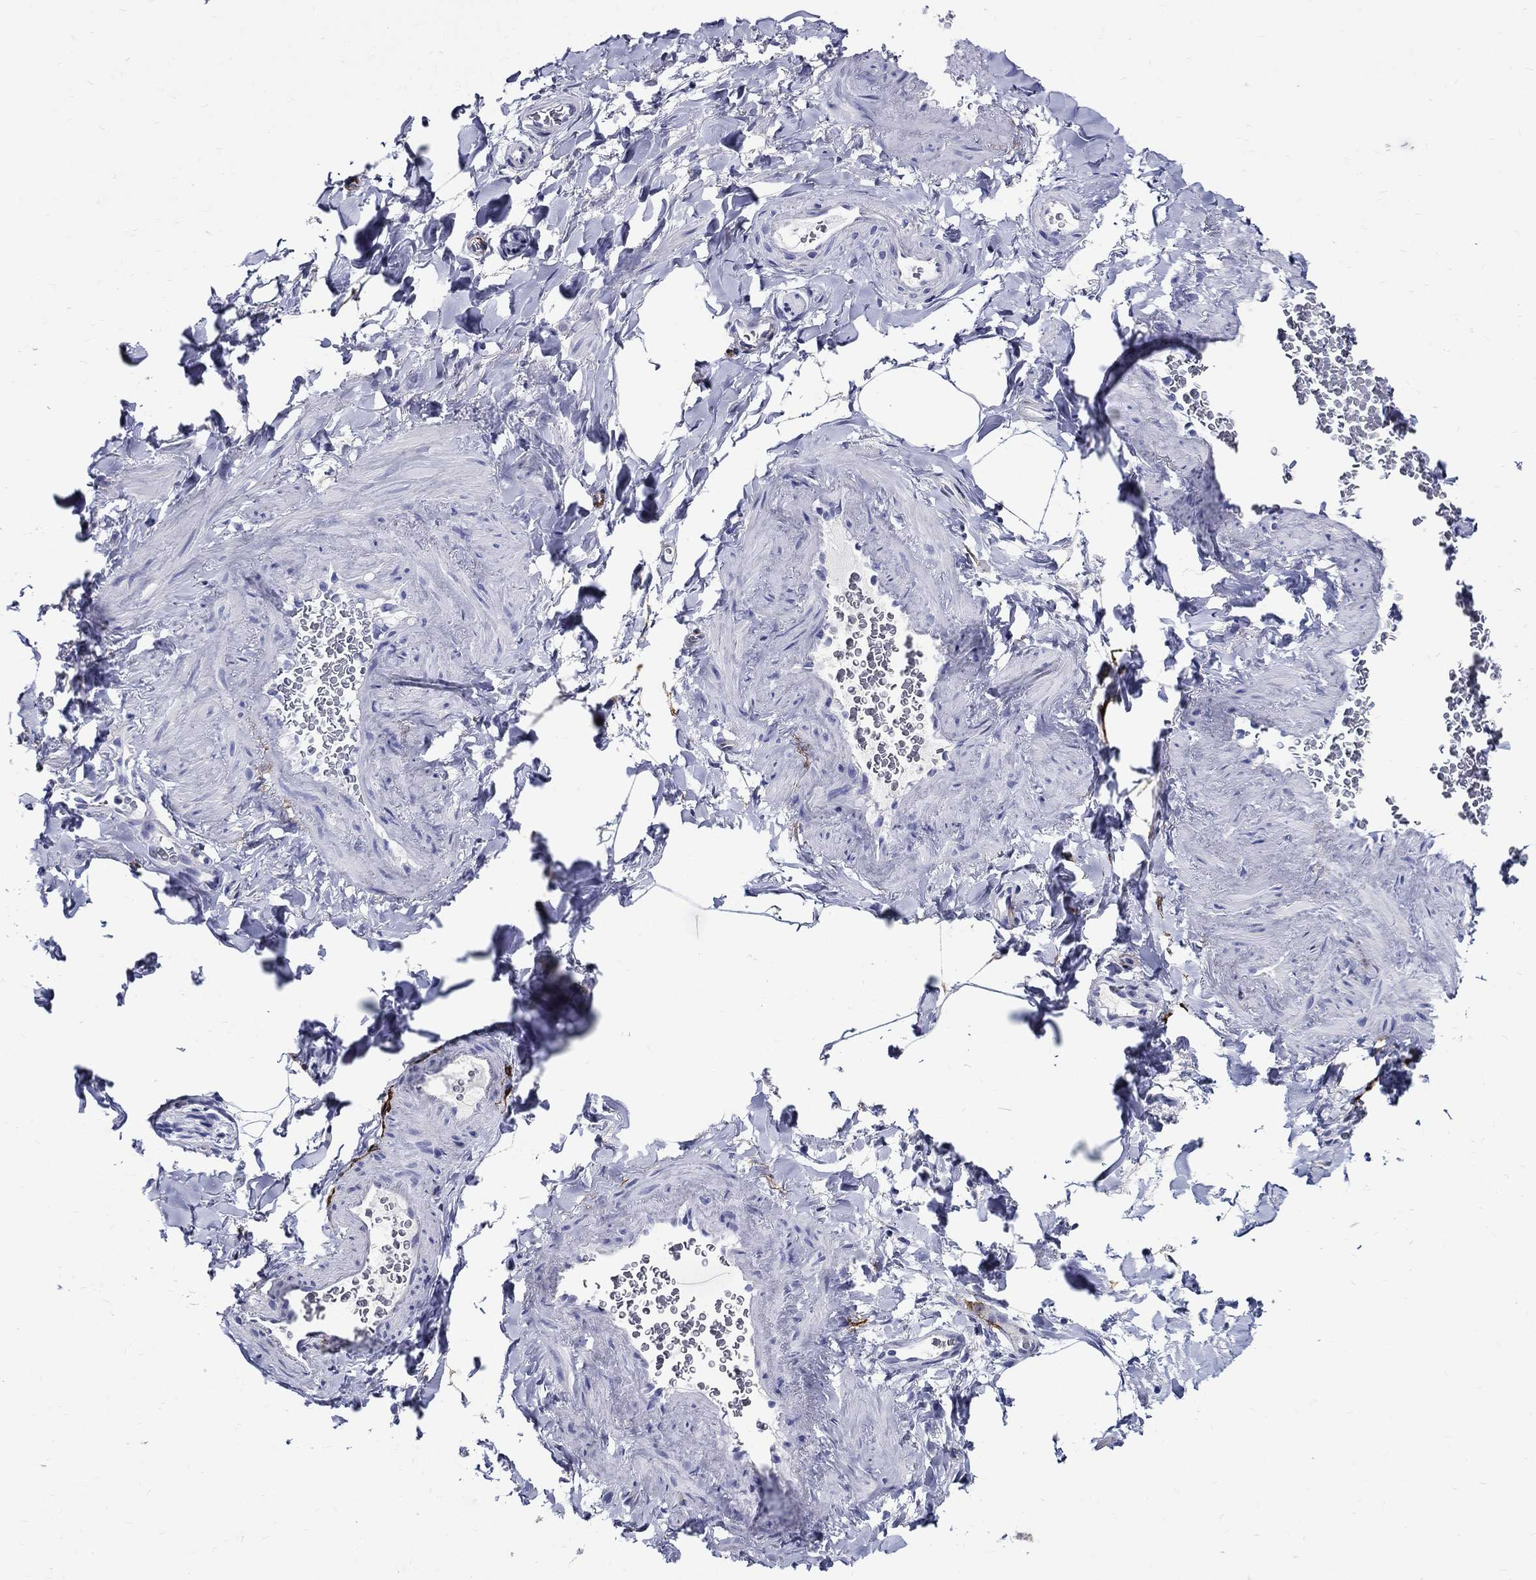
{"staining": {"intensity": "negative", "quantity": "none", "location": "none"}, "tissue": "soft tissue", "cell_type": "Fibroblasts", "image_type": "normal", "snomed": [{"axis": "morphology", "description": "Normal tissue, NOS"}, {"axis": "topography", "description": "Soft tissue"}, {"axis": "topography", "description": "Vascular tissue"}], "caption": "An IHC image of normal soft tissue is shown. There is no staining in fibroblasts of soft tissue.", "gene": "ACE2", "patient": {"sex": "male", "age": 41}}